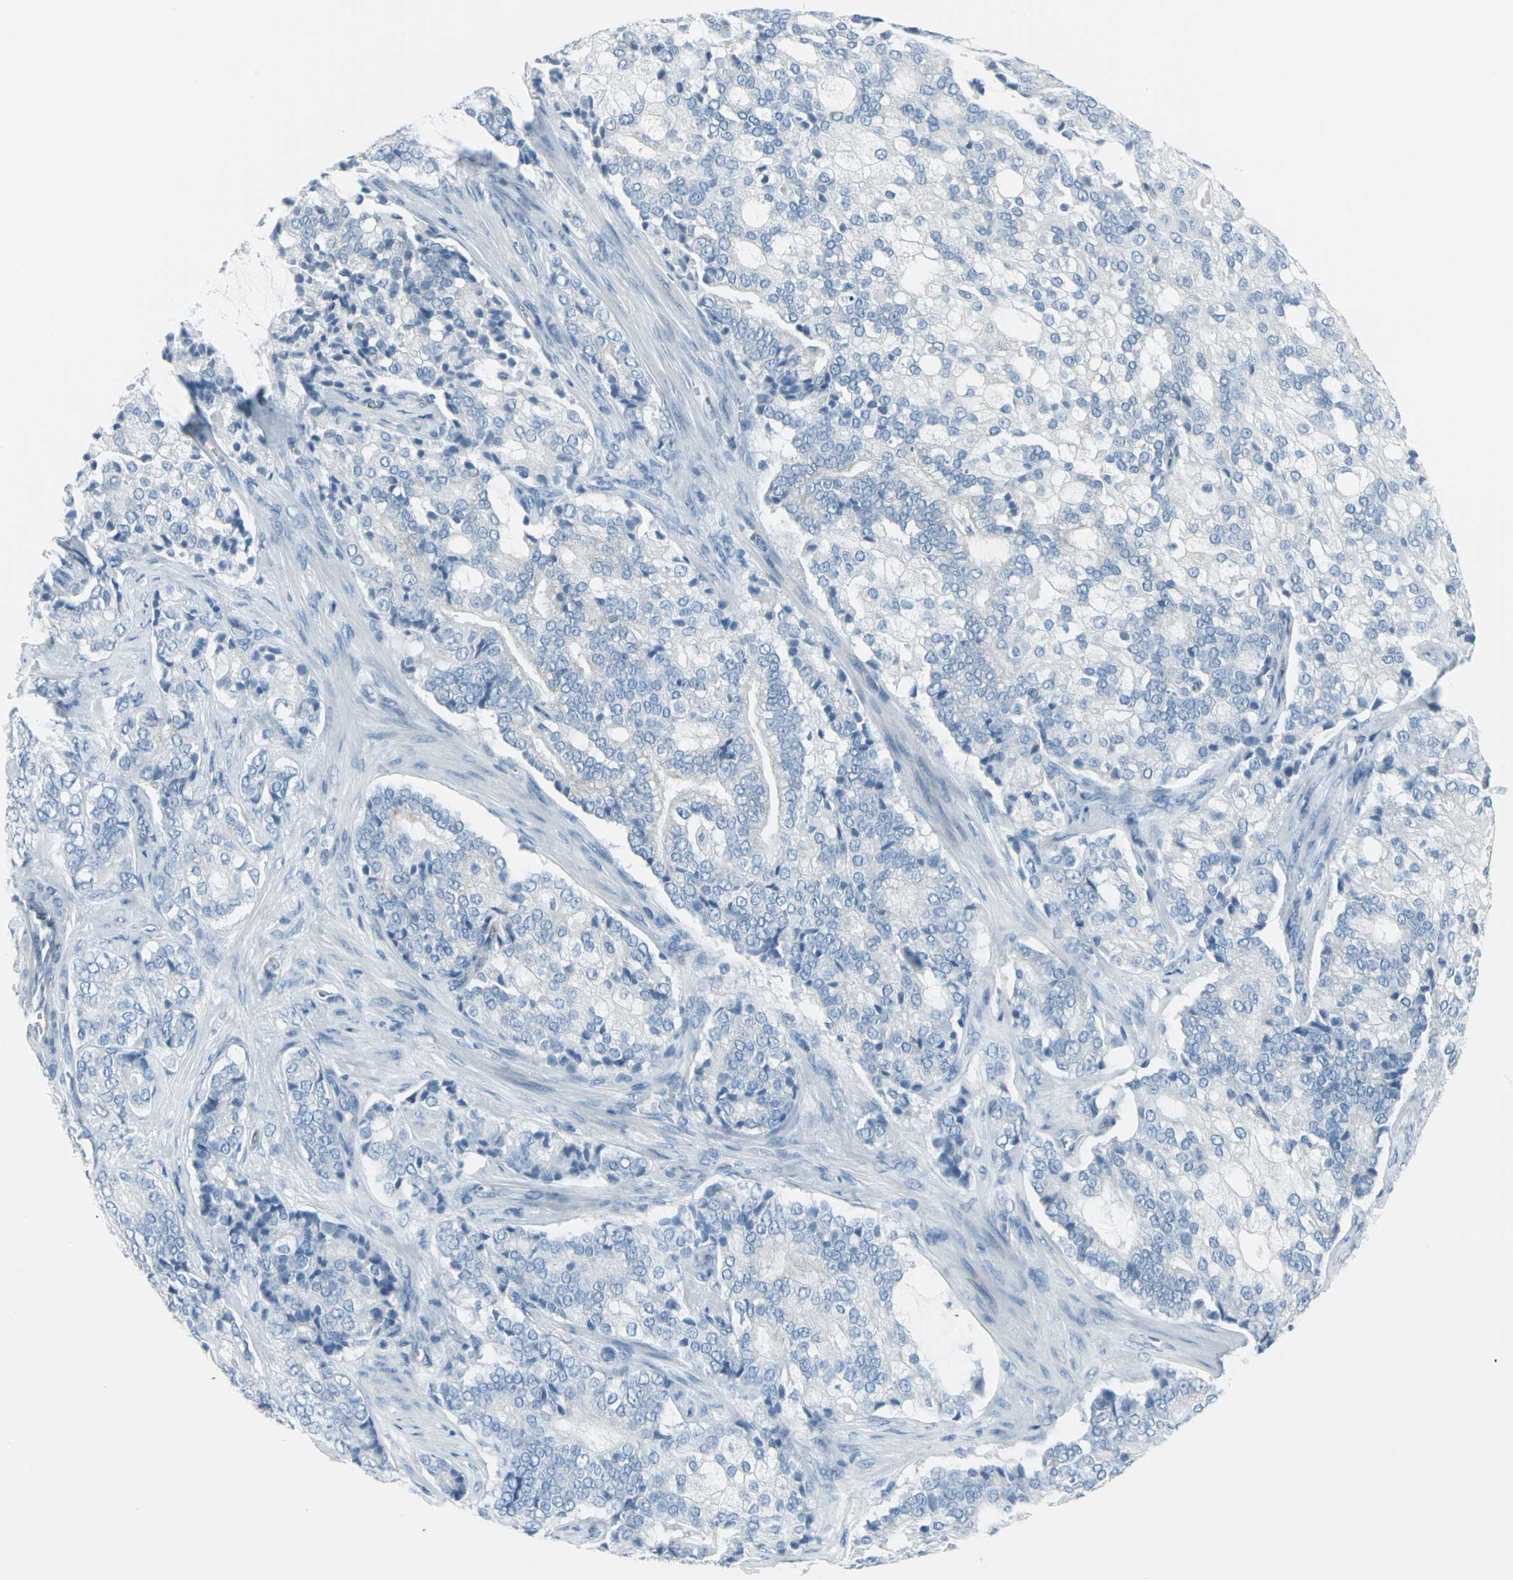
{"staining": {"intensity": "negative", "quantity": "none", "location": "none"}, "tissue": "prostate cancer", "cell_type": "Tumor cells", "image_type": "cancer", "snomed": [{"axis": "morphology", "description": "Adenocarcinoma, Low grade"}, {"axis": "topography", "description": "Prostate"}], "caption": "DAB immunohistochemical staining of low-grade adenocarcinoma (prostate) demonstrates no significant staining in tumor cells.", "gene": "CYB5A", "patient": {"sex": "male", "age": 58}}